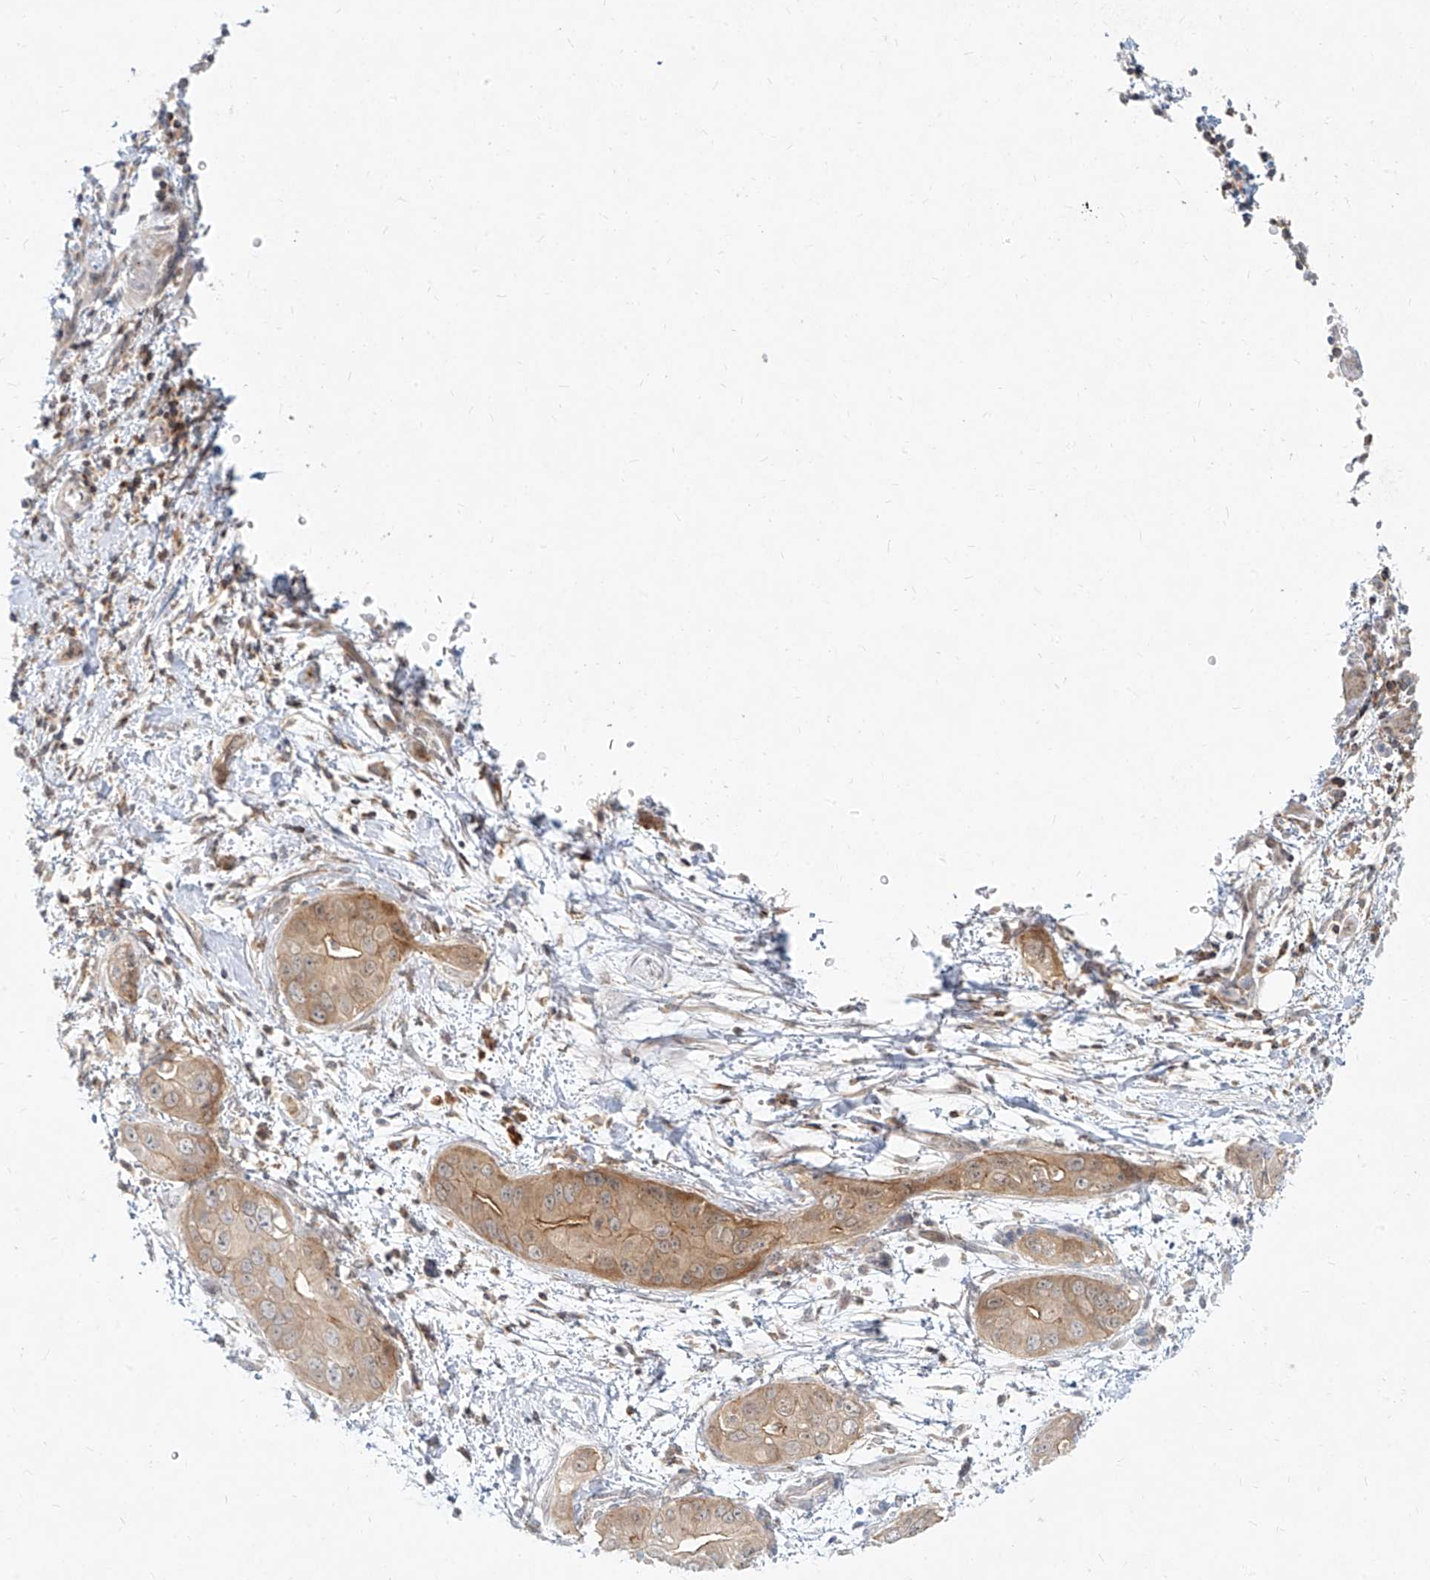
{"staining": {"intensity": "moderate", "quantity": ">75%", "location": "cytoplasmic/membranous"}, "tissue": "pancreatic cancer", "cell_type": "Tumor cells", "image_type": "cancer", "snomed": [{"axis": "morphology", "description": "Adenocarcinoma, NOS"}, {"axis": "topography", "description": "Pancreas"}], "caption": "Immunohistochemistry (IHC) (DAB) staining of human pancreatic adenocarcinoma shows moderate cytoplasmic/membranous protein expression in about >75% of tumor cells.", "gene": "SLC2A12", "patient": {"sex": "female", "age": 78}}